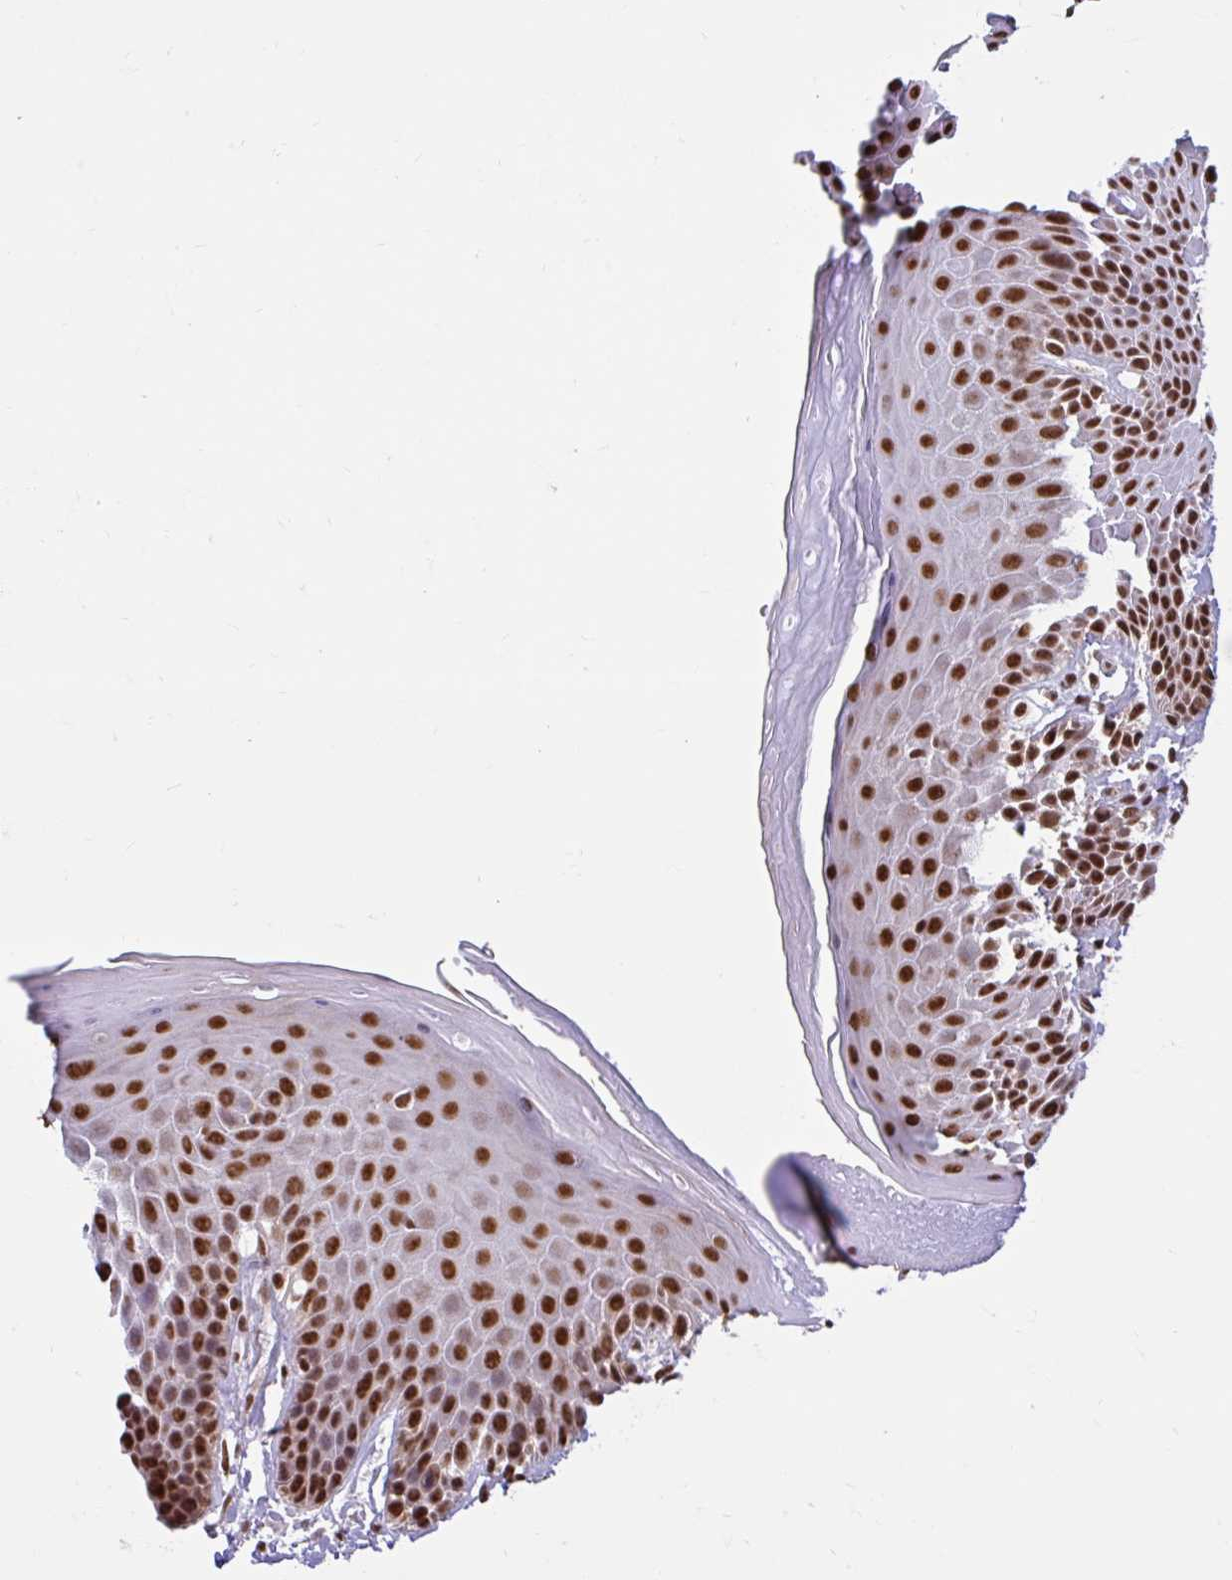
{"staining": {"intensity": "strong", "quantity": ">75%", "location": "nuclear"}, "tissue": "skin", "cell_type": "Epidermal cells", "image_type": "normal", "snomed": [{"axis": "morphology", "description": "Normal tissue, NOS"}, {"axis": "topography", "description": "Peripheral nerve tissue"}], "caption": "Benign skin shows strong nuclear staining in about >75% of epidermal cells.", "gene": "ABCA9", "patient": {"sex": "male", "age": 51}}